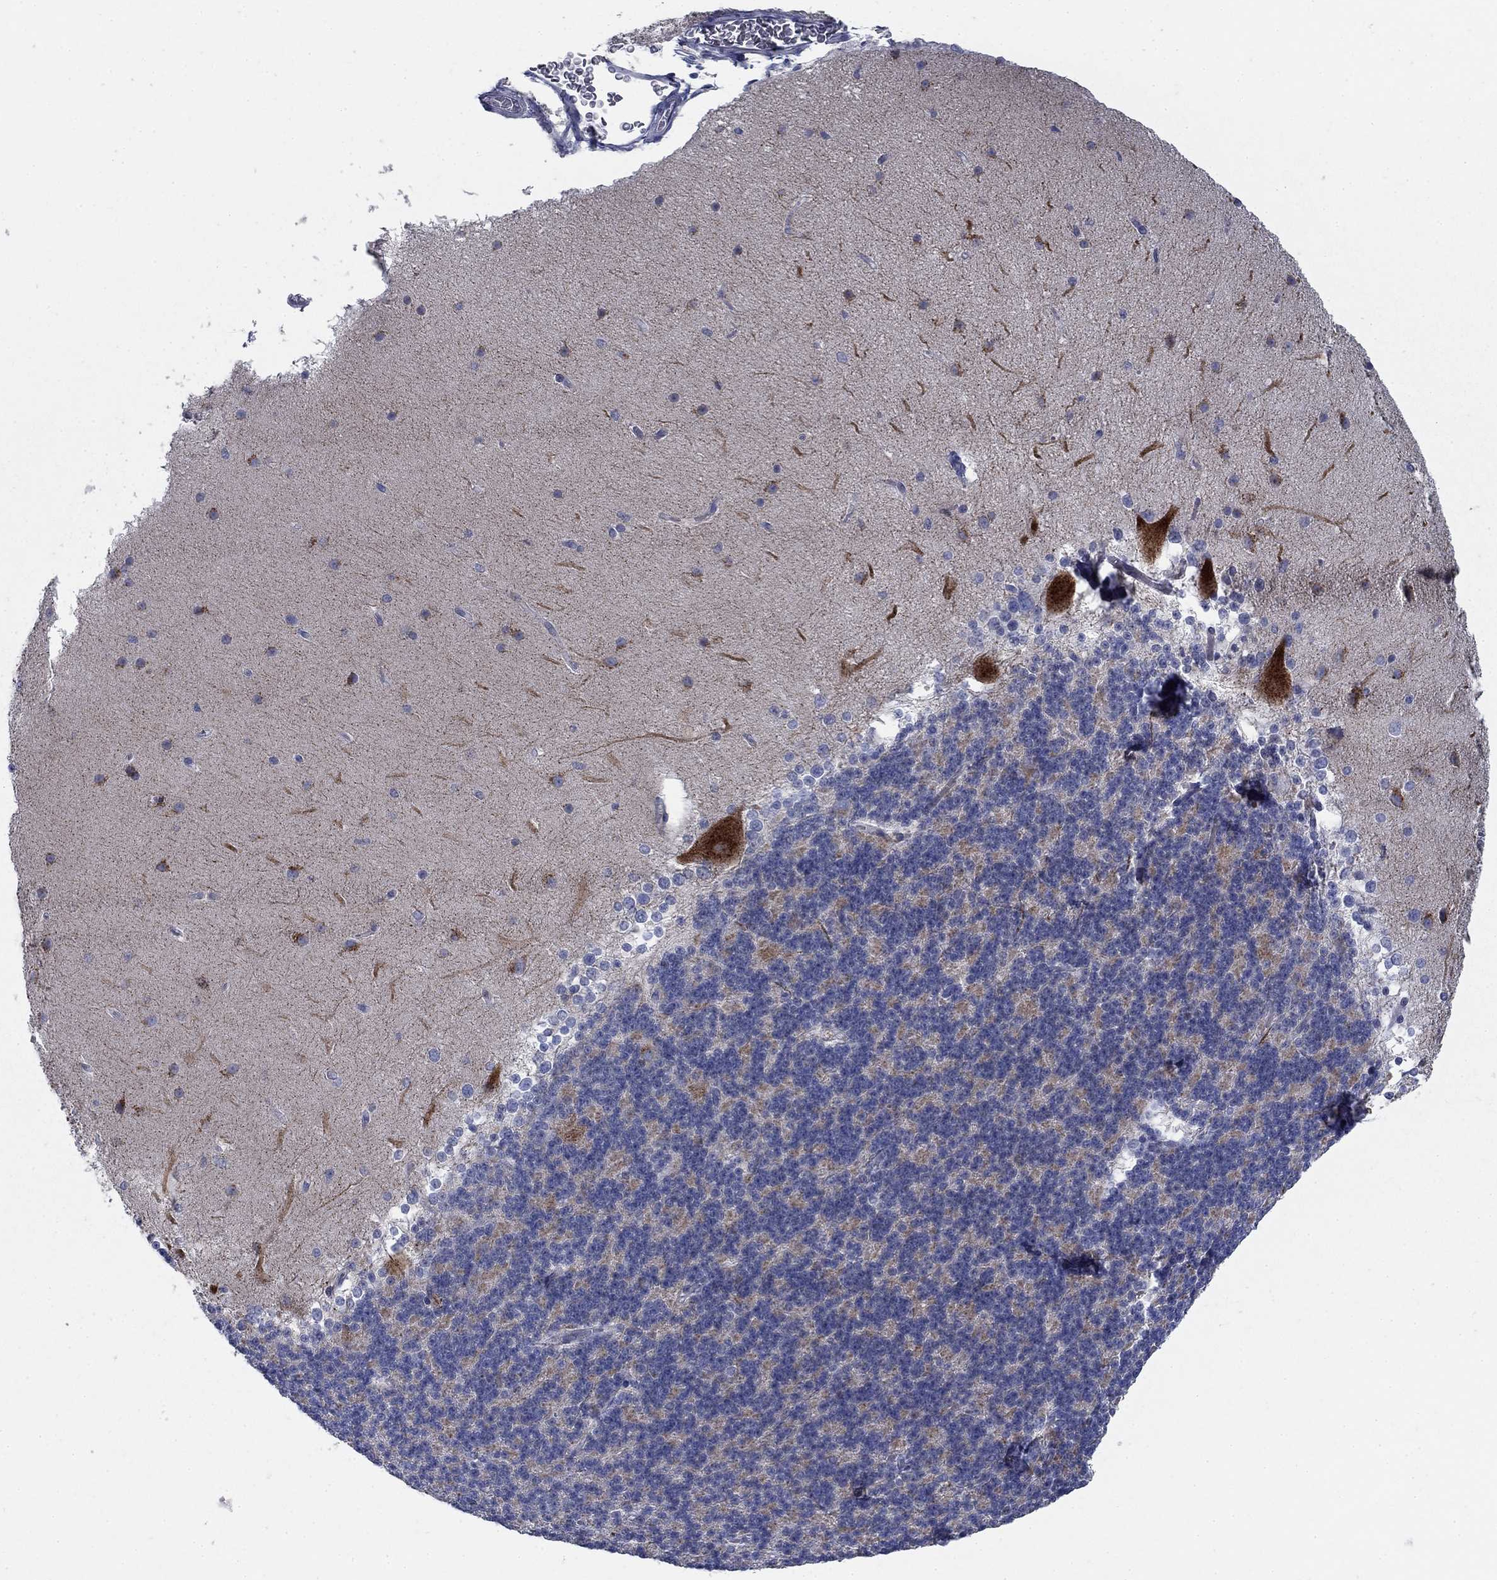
{"staining": {"intensity": "negative", "quantity": "none", "location": "none"}, "tissue": "cerebellum", "cell_type": "Cells in granular layer", "image_type": "normal", "snomed": [{"axis": "morphology", "description": "Normal tissue, NOS"}, {"axis": "topography", "description": "Cerebellum"}], "caption": "High power microscopy image of an immunohistochemistry photomicrograph of benign cerebellum, revealing no significant staining in cells in granular layer.", "gene": "DNER", "patient": {"sex": "female", "age": 19}}